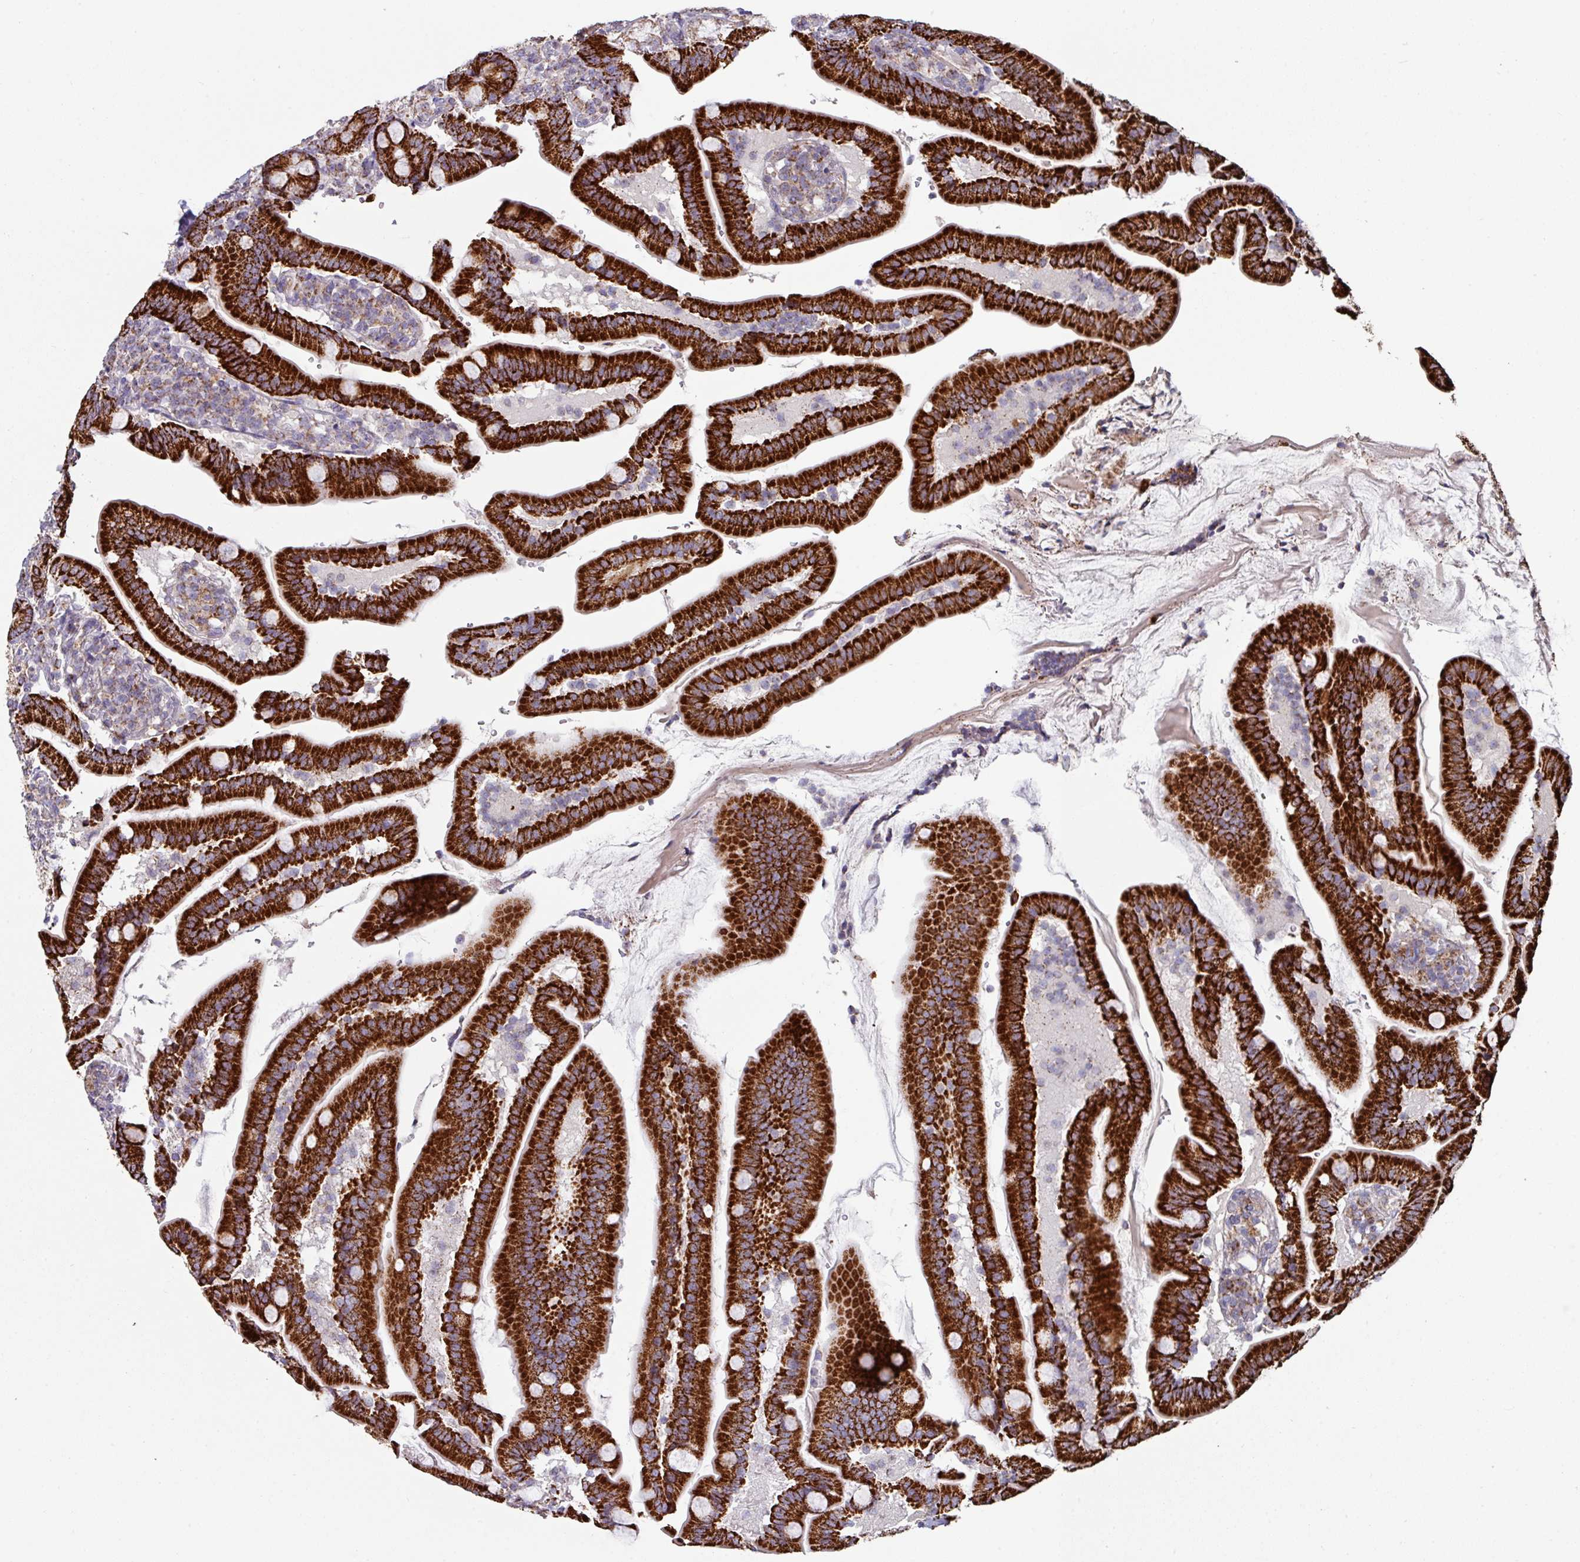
{"staining": {"intensity": "strong", "quantity": ">75%", "location": "cytoplasmic/membranous"}, "tissue": "duodenum", "cell_type": "Glandular cells", "image_type": "normal", "snomed": [{"axis": "morphology", "description": "Normal tissue, NOS"}, {"axis": "topography", "description": "Duodenum"}], "caption": "Duodenum stained with immunohistochemistry (IHC) shows strong cytoplasmic/membranous positivity in approximately >75% of glandular cells.", "gene": "OR2D3", "patient": {"sex": "female", "age": 67}}